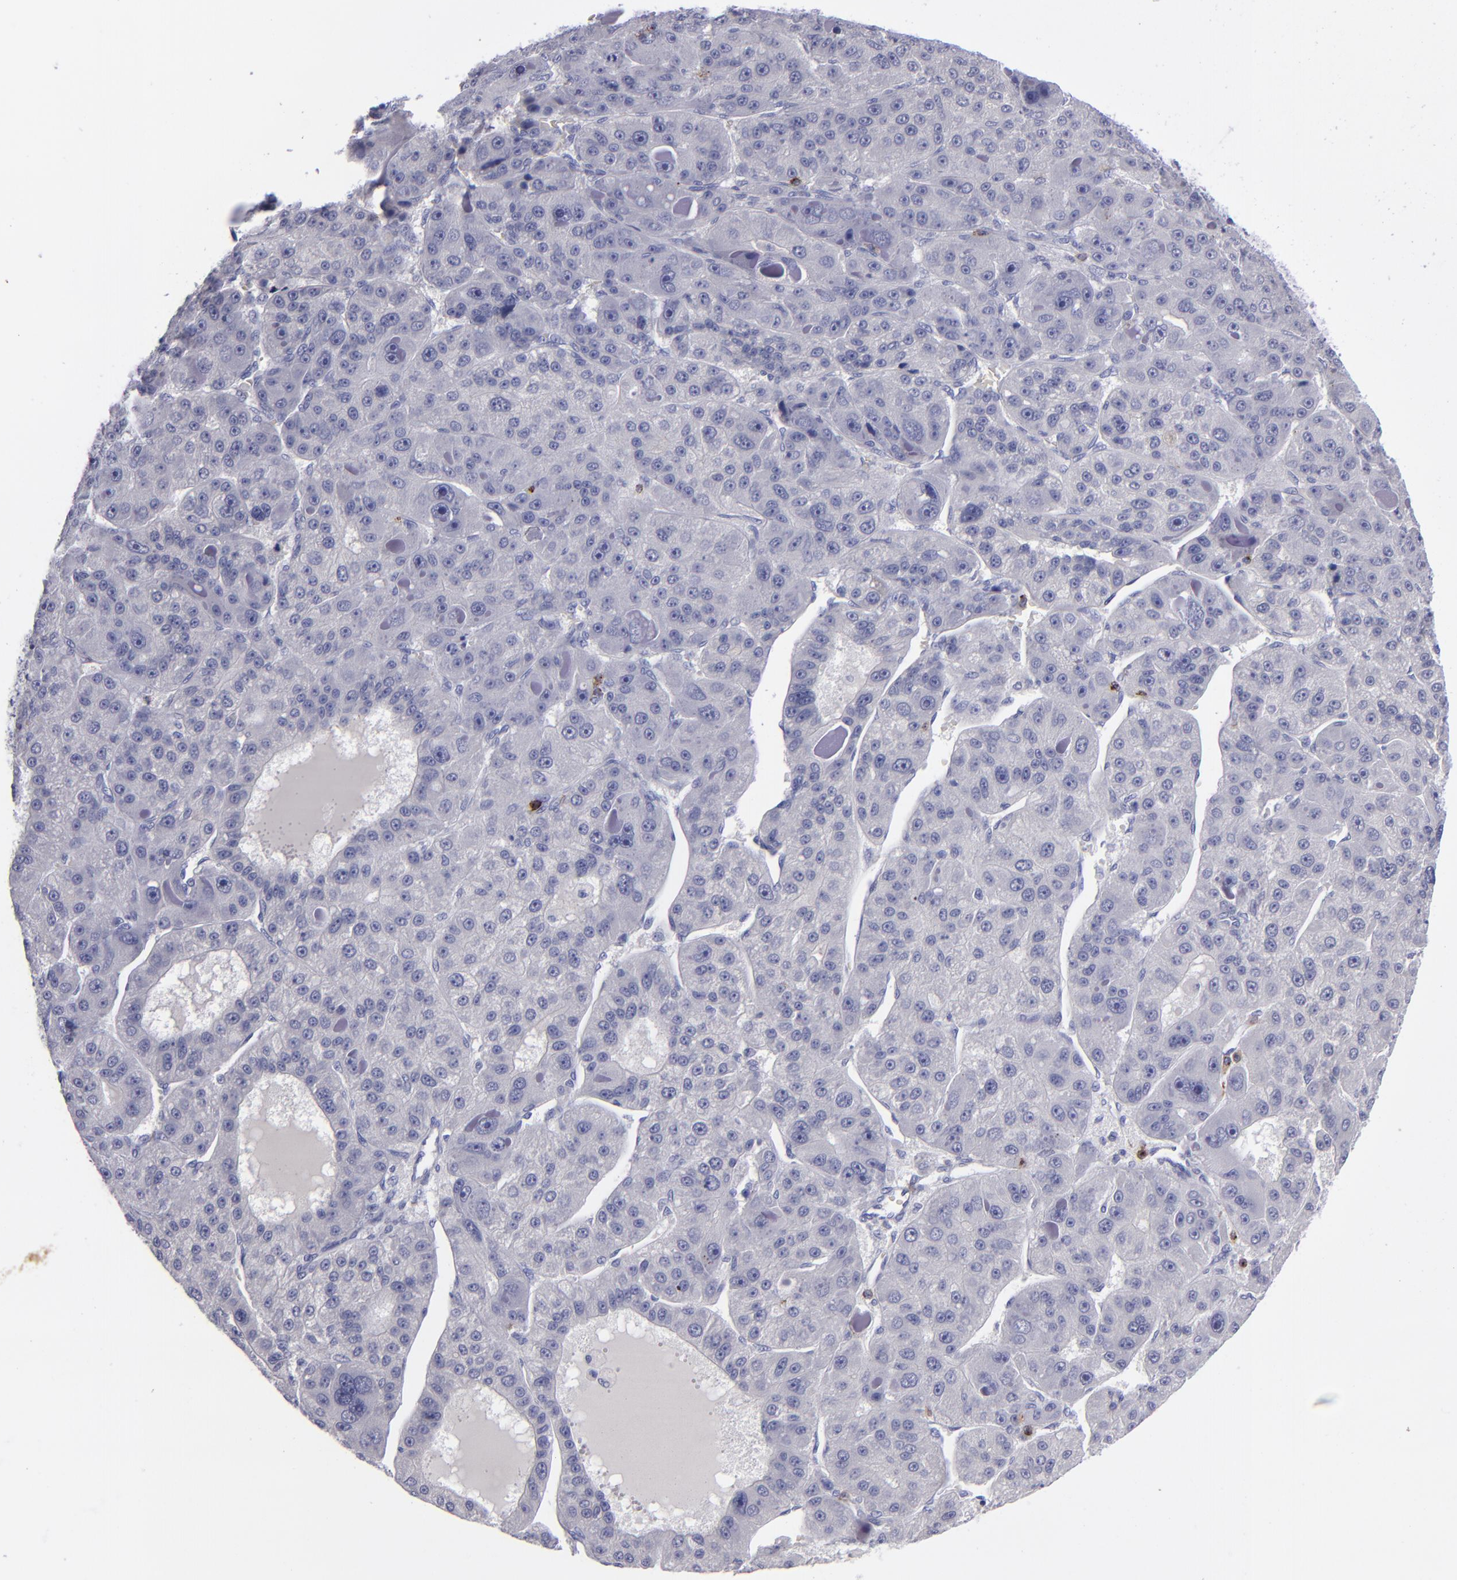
{"staining": {"intensity": "negative", "quantity": "none", "location": "none"}, "tissue": "liver cancer", "cell_type": "Tumor cells", "image_type": "cancer", "snomed": [{"axis": "morphology", "description": "Carcinoma, Hepatocellular, NOS"}, {"axis": "topography", "description": "Liver"}], "caption": "A histopathology image of human liver hepatocellular carcinoma is negative for staining in tumor cells. (Brightfield microscopy of DAB IHC at high magnification).", "gene": "CD2", "patient": {"sex": "male", "age": 76}}